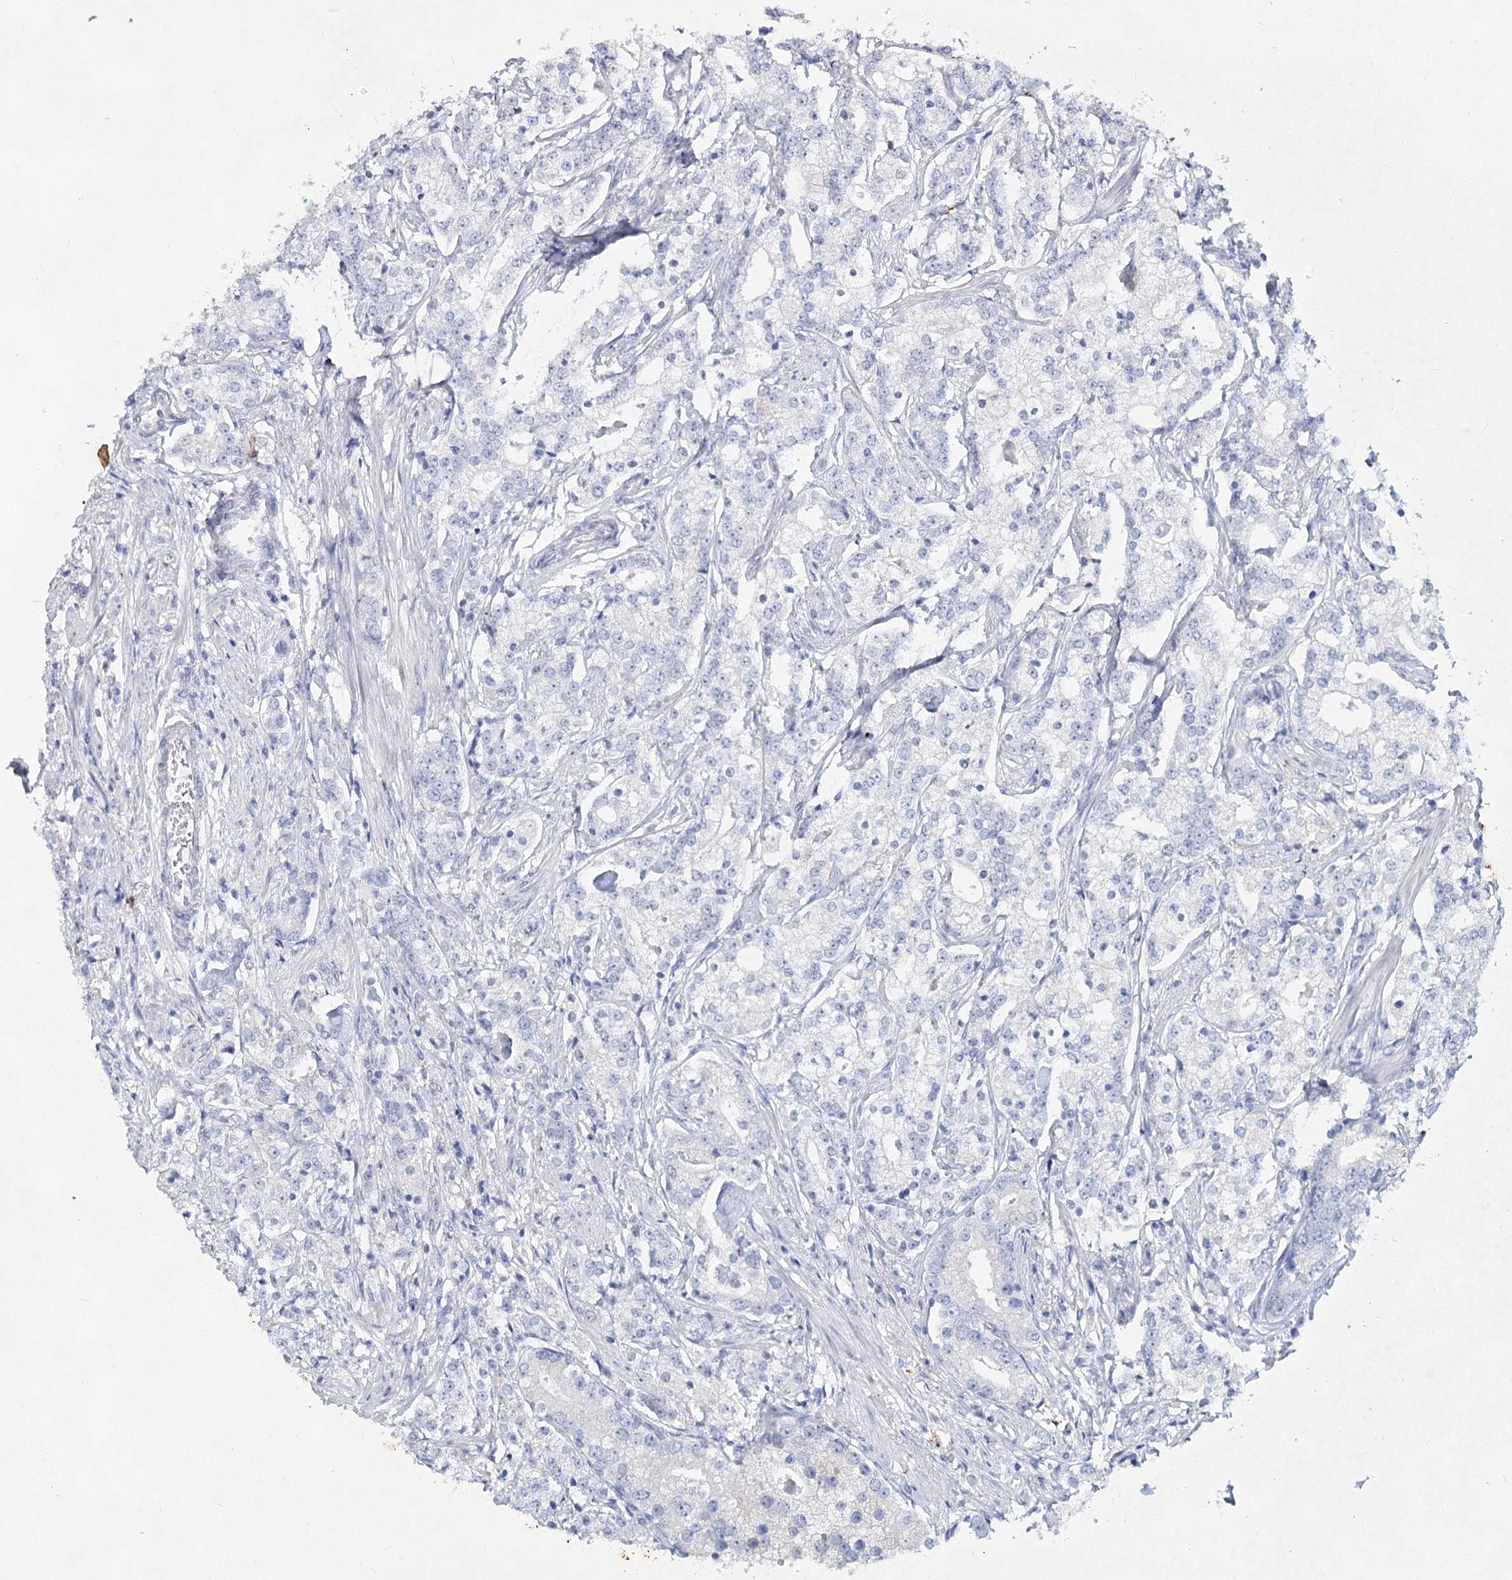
{"staining": {"intensity": "negative", "quantity": "none", "location": "none"}, "tissue": "prostate cancer", "cell_type": "Tumor cells", "image_type": "cancer", "snomed": [{"axis": "morphology", "description": "Adenocarcinoma, High grade"}, {"axis": "topography", "description": "Prostate"}], "caption": "High magnification brightfield microscopy of prostate high-grade adenocarcinoma stained with DAB (brown) and counterstained with hematoxylin (blue): tumor cells show no significant staining.", "gene": "CCDC73", "patient": {"sex": "male", "age": 69}}